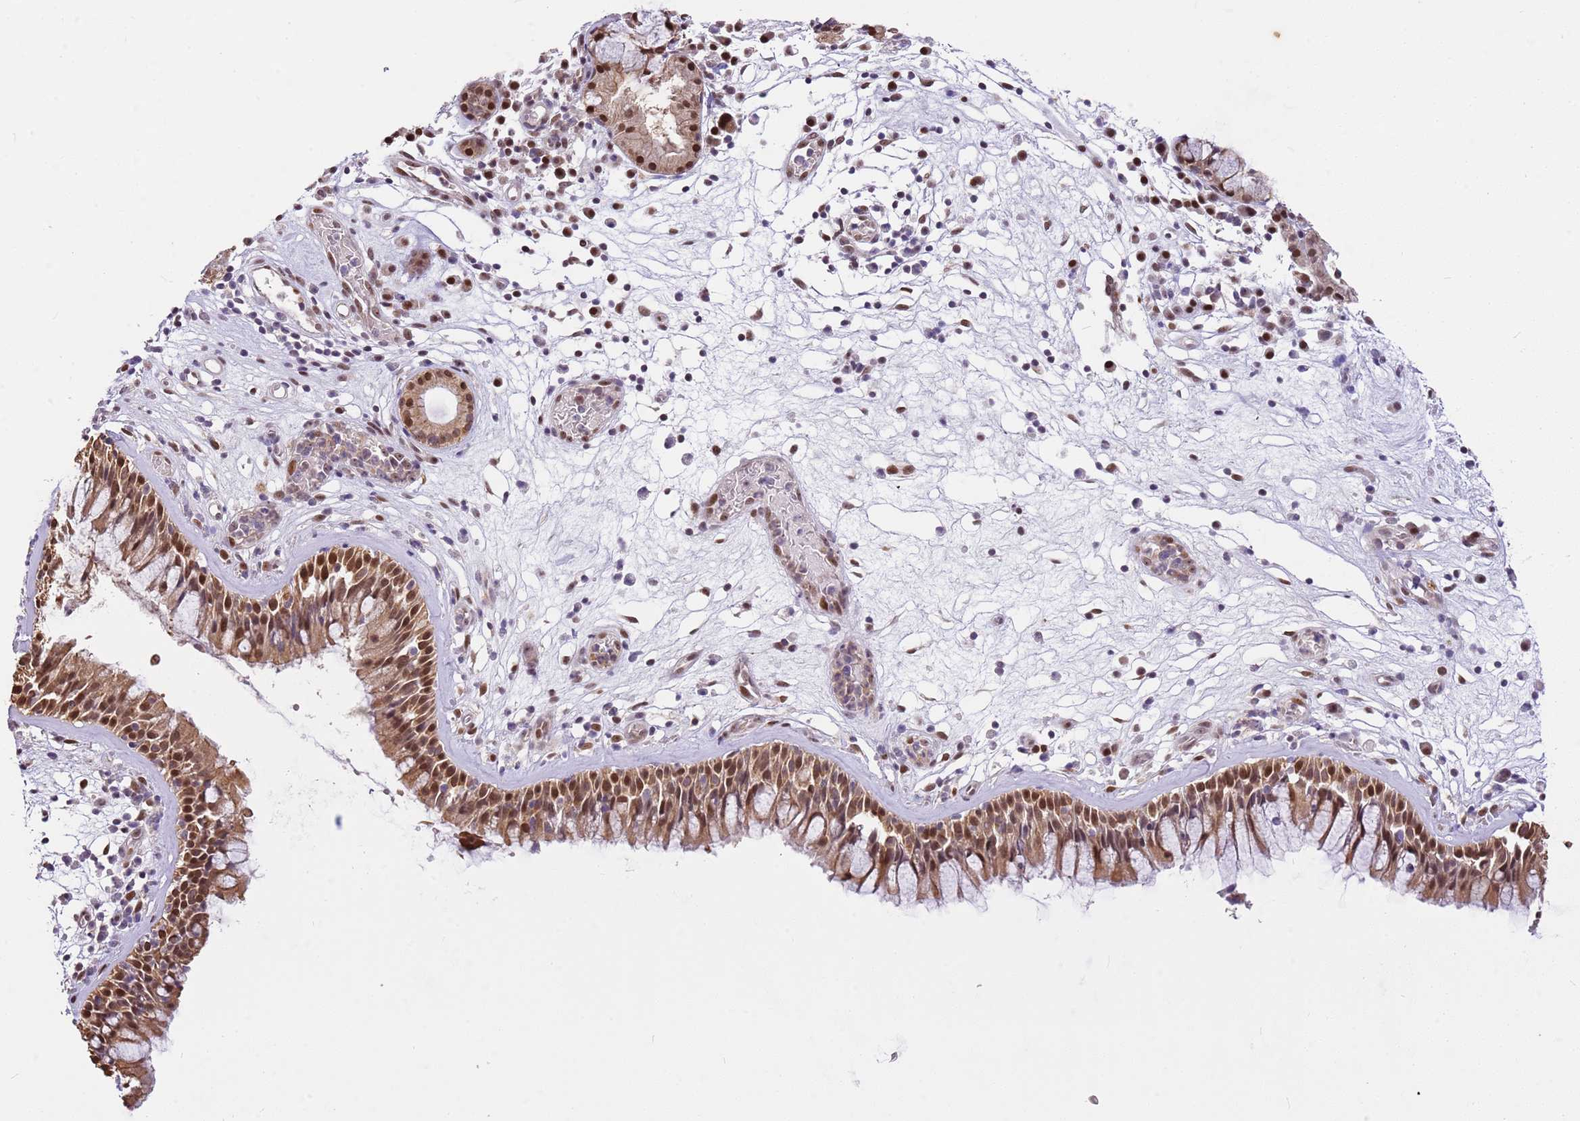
{"staining": {"intensity": "moderate", "quantity": ">75%", "location": "cytoplasmic/membranous,nuclear"}, "tissue": "nasopharynx", "cell_type": "Respiratory epithelial cells", "image_type": "normal", "snomed": [{"axis": "morphology", "description": "Normal tissue, NOS"}, {"axis": "morphology", "description": "Inflammation, NOS"}, {"axis": "morphology", "description": "Malignant melanoma, Metastatic site"}, {"axis": "topography", "description": "Nasopharynx"}], "caption": "Nasopharynx stained with DAB (3,3'-diaminobenzidine) IHC shows medium levels of moderate cytoplasmic/membranous,nuclear staining in approximately >75% of respiratory epithelial cells.", "gene": "RFK", "patient": {"sex": "male", "age": 70}}